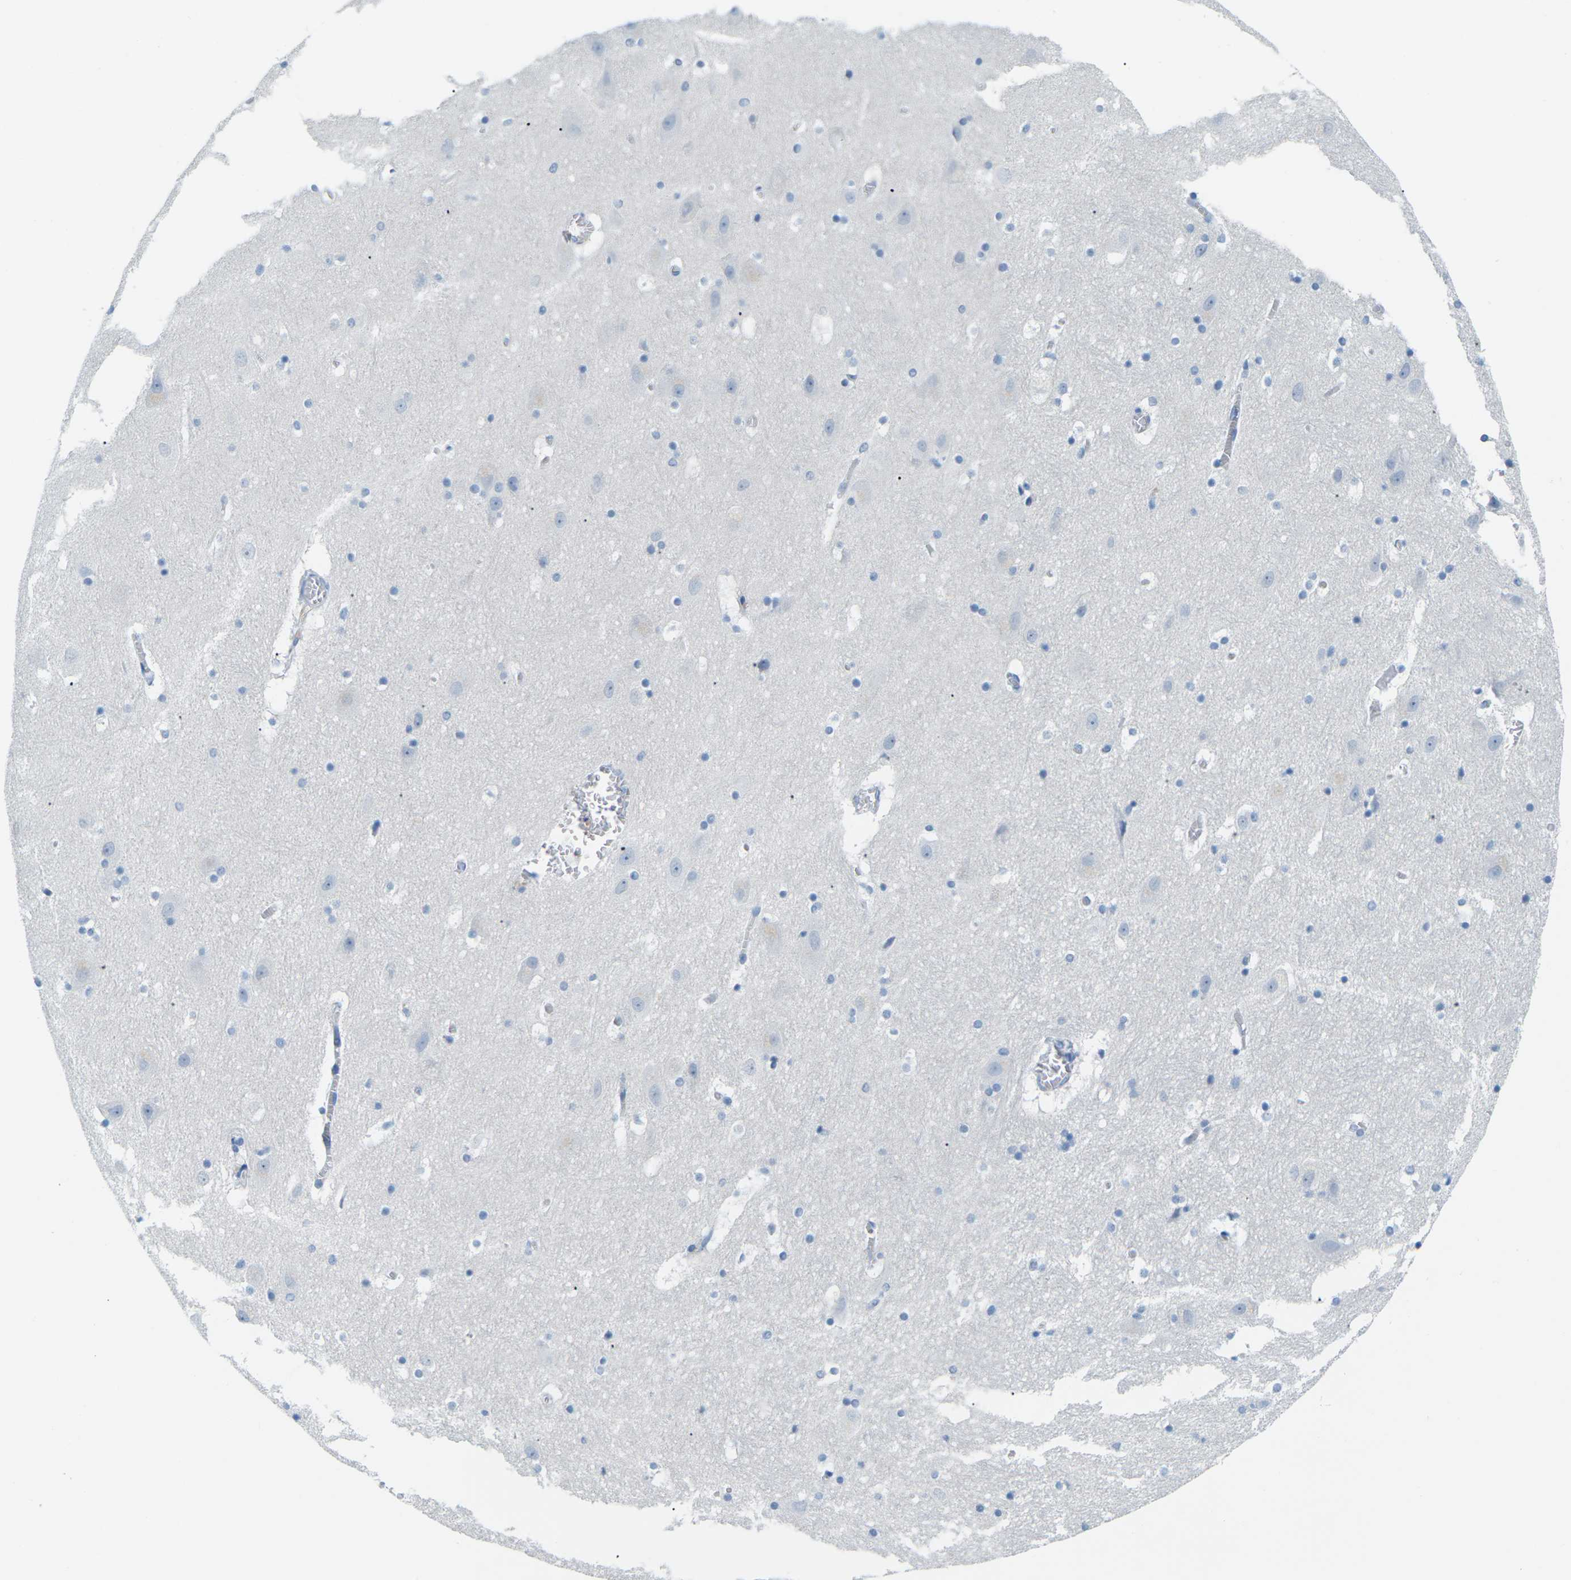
{"staining": {"intensity": "negative", "quantity": "none", "location": "none"}, "tissue": "hippocampus", "cell_type": "Glial cells", "image_type": "normal", "snomed": [{"axis": "morphology", "description": "Normal tissue, NOS"}, {"axis": "topography", "description": "Hippocampus"}], "caption": "Immunohistochemistry (IHC) photomicrograph of benign human hippocampus stained for a protein (brown), which displays no staining in glial cells. (Stains: DAB IHC with hematoxylin counter stain, Microscopy: brightfield microscopy at high magnification).", "gene": "SLC12A1", "patient": {"sex": "male", "age": 45}}